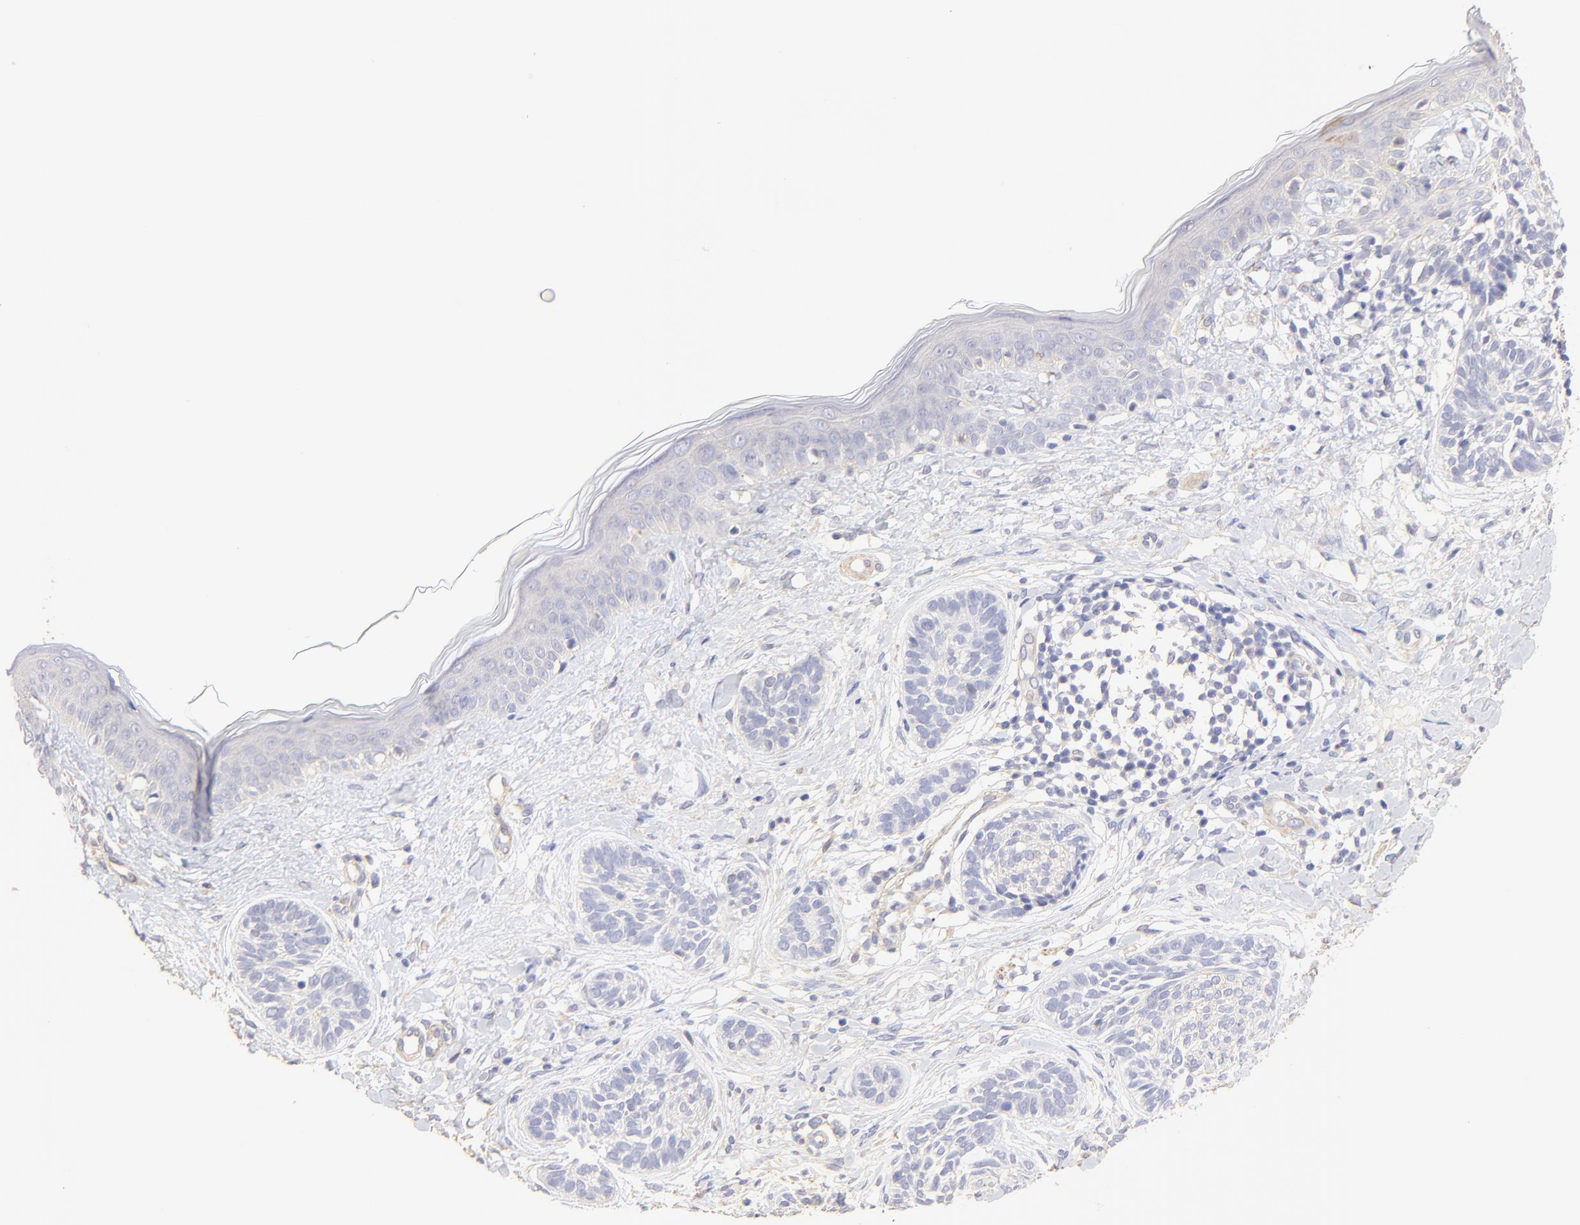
{"staining": {"intensity": "negative", "quantity": "none", "location": "none"}, "tissue": "skin cancer", "cell_type": "Tumor cells", "image_type": "cancer", "snomed": [{"axis": "morphology", "description": "Normal tissue, NOS"}, {"axis": "morphology", "description": "Basal cell carcinoma"}, {"axis": "topography", "description": "Skin"}], "caption": "Human skin cancer stained for a protein using IHC shows no staining in tumor cells.", "gene": "ACTRT1", "patient": {"sex": "male", "age": 63}}